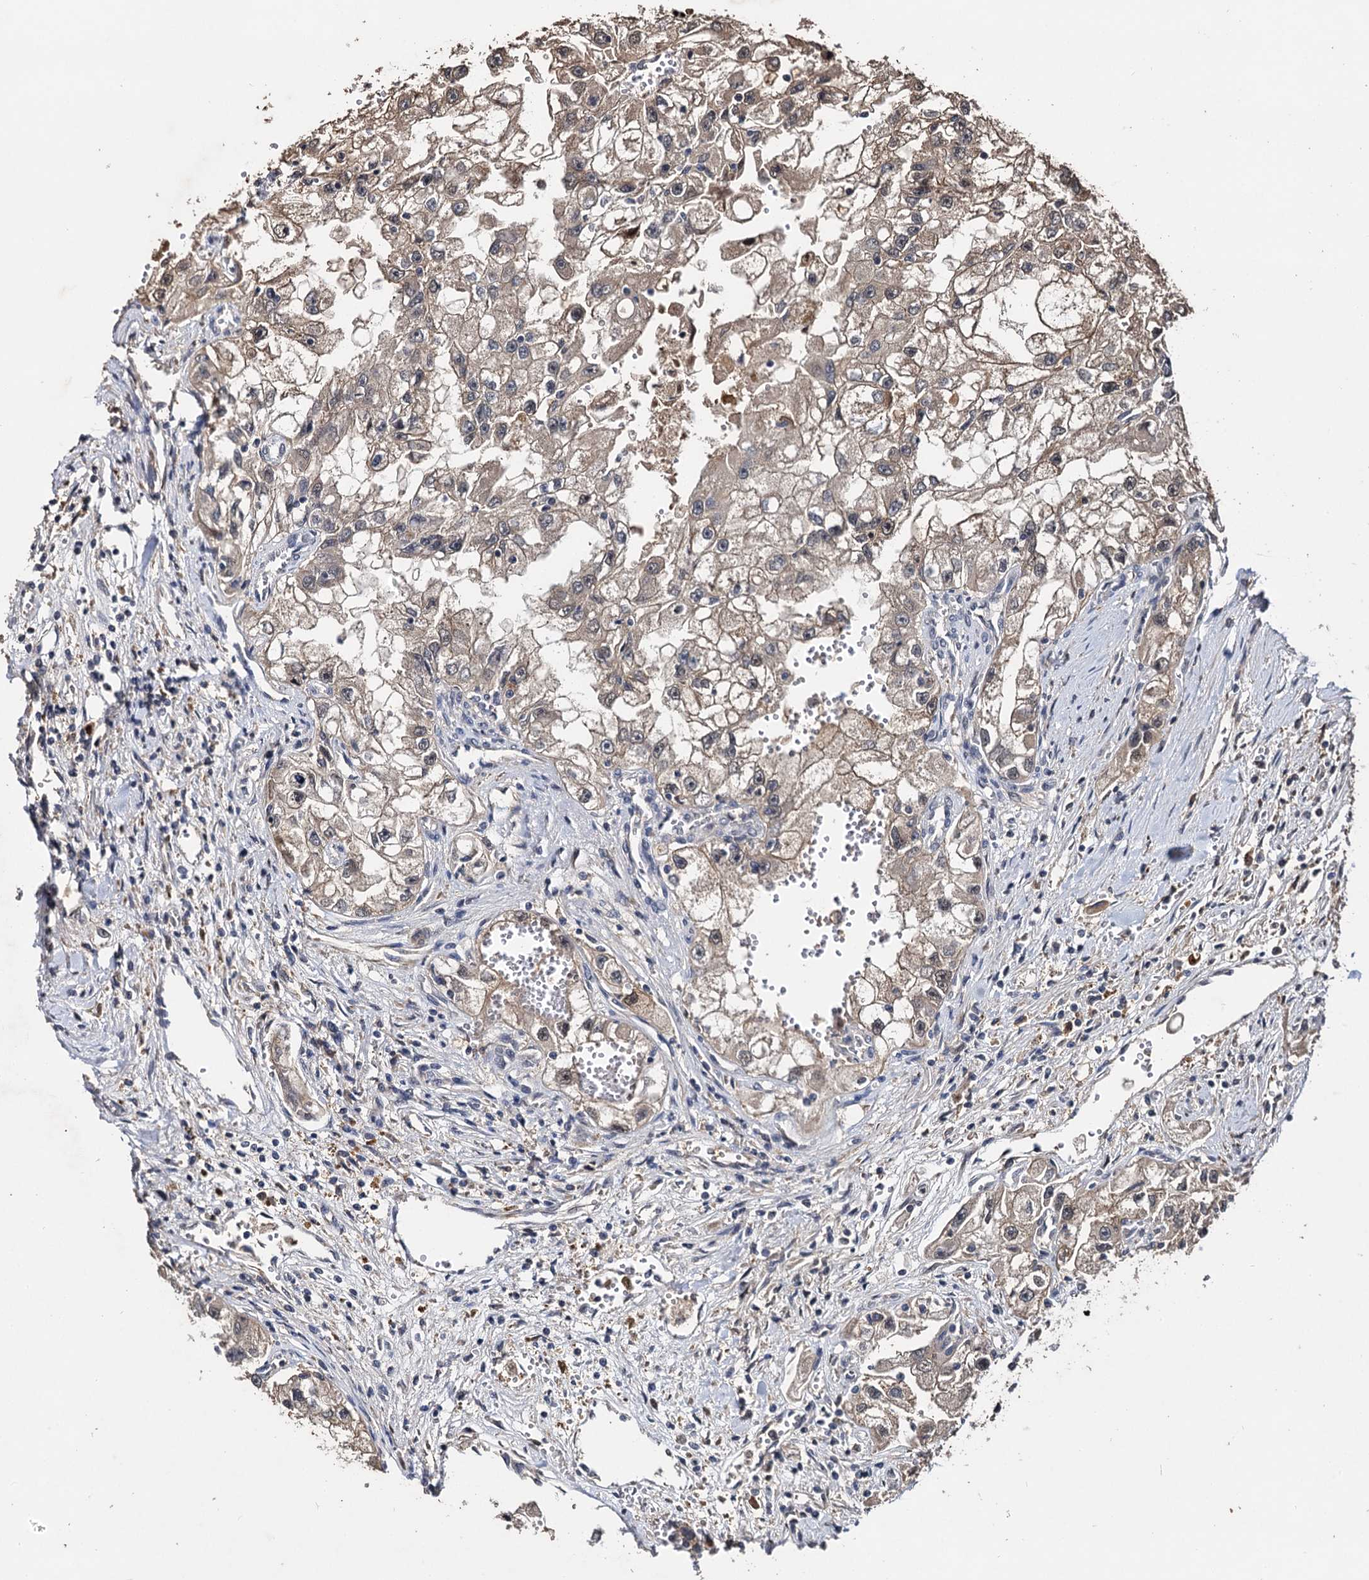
{"staining": {"intensity": "weak", "quantity": "<25%", "location": "cytoplasmic/membranous"}, "tissue": "renal cancer", "cell_type": "Tumor cells", "image_type": "cancer", "snomed": [{"axis": "morphology", "description": "Adenocarcinoma, NOS"}, {"axis": "topography", "description": "Kidney"}], "caption": "A high-resolution micrograph shows IHC staining of renal cancer, which exhibits no significant staining in tumor cells.", "gene": "SLC46A3", "patient": {"sex": "male", "age": 63}}